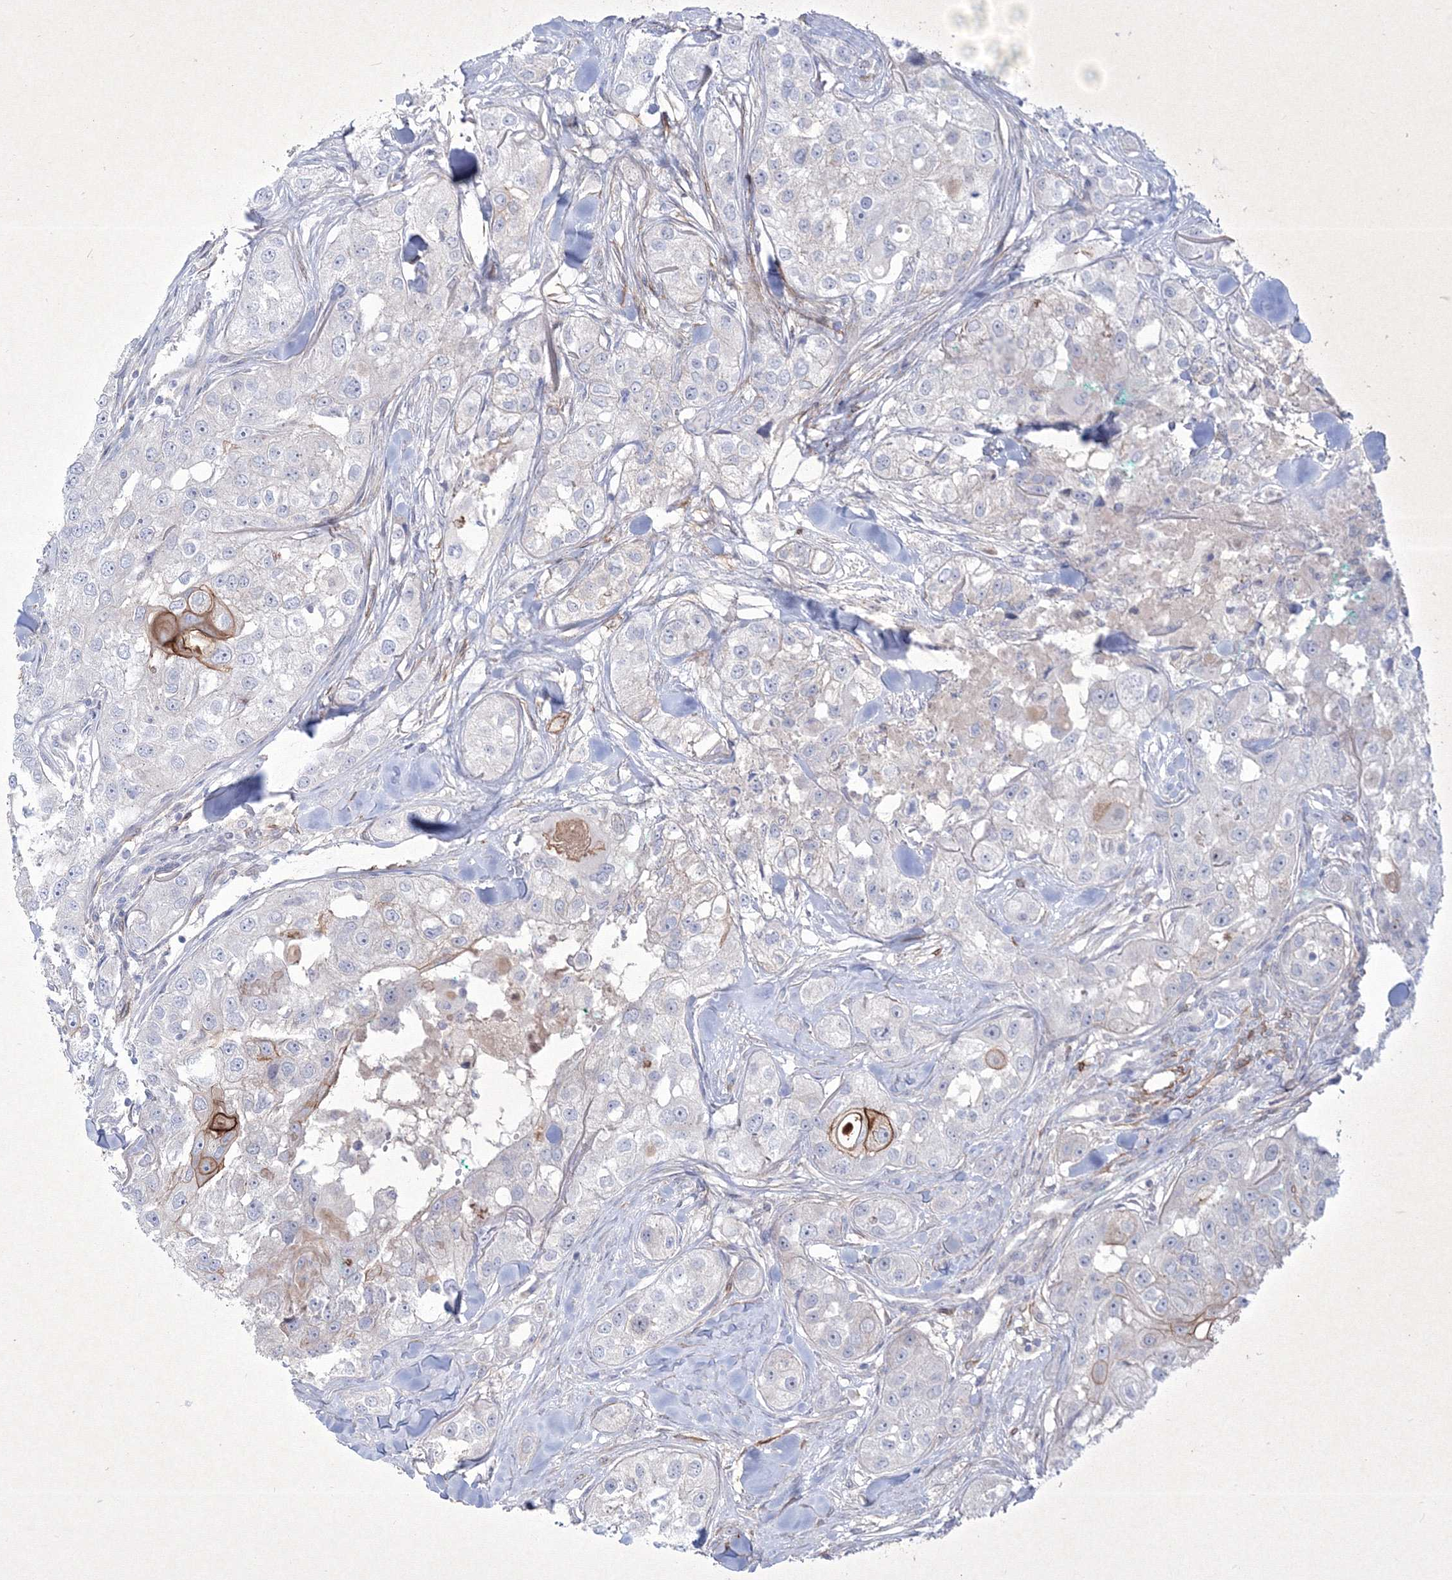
{"staining": {"intensity": "strong", "quantity": "<25%", "location": "cytoplasmic/membranous"}, "tissue": "head and neck cancer", "cell_type": "Tumor cells", "image_type": "cancer", "snomed": [{"axis": "morphology", "description": "Normal tissue, NOS"}, {"axis": "morphology", "description": "Squamous cell carcinoma, NOS"}, {"axis": "topography", "description": "Skeletal muscle"}, {"axis": "topography", "description": "Head-Neck"}], "caption": "Strong cytoplasmic/membranous protein staining is appreciated in about <25% of tumor cells in head and neck cancer (squamous cell carcinoma). The protein of interest is shown in brown color, while the nuclei are stained blue.", "gene": "TMEM139", "patient": {"sex": "male", "age": 51}}